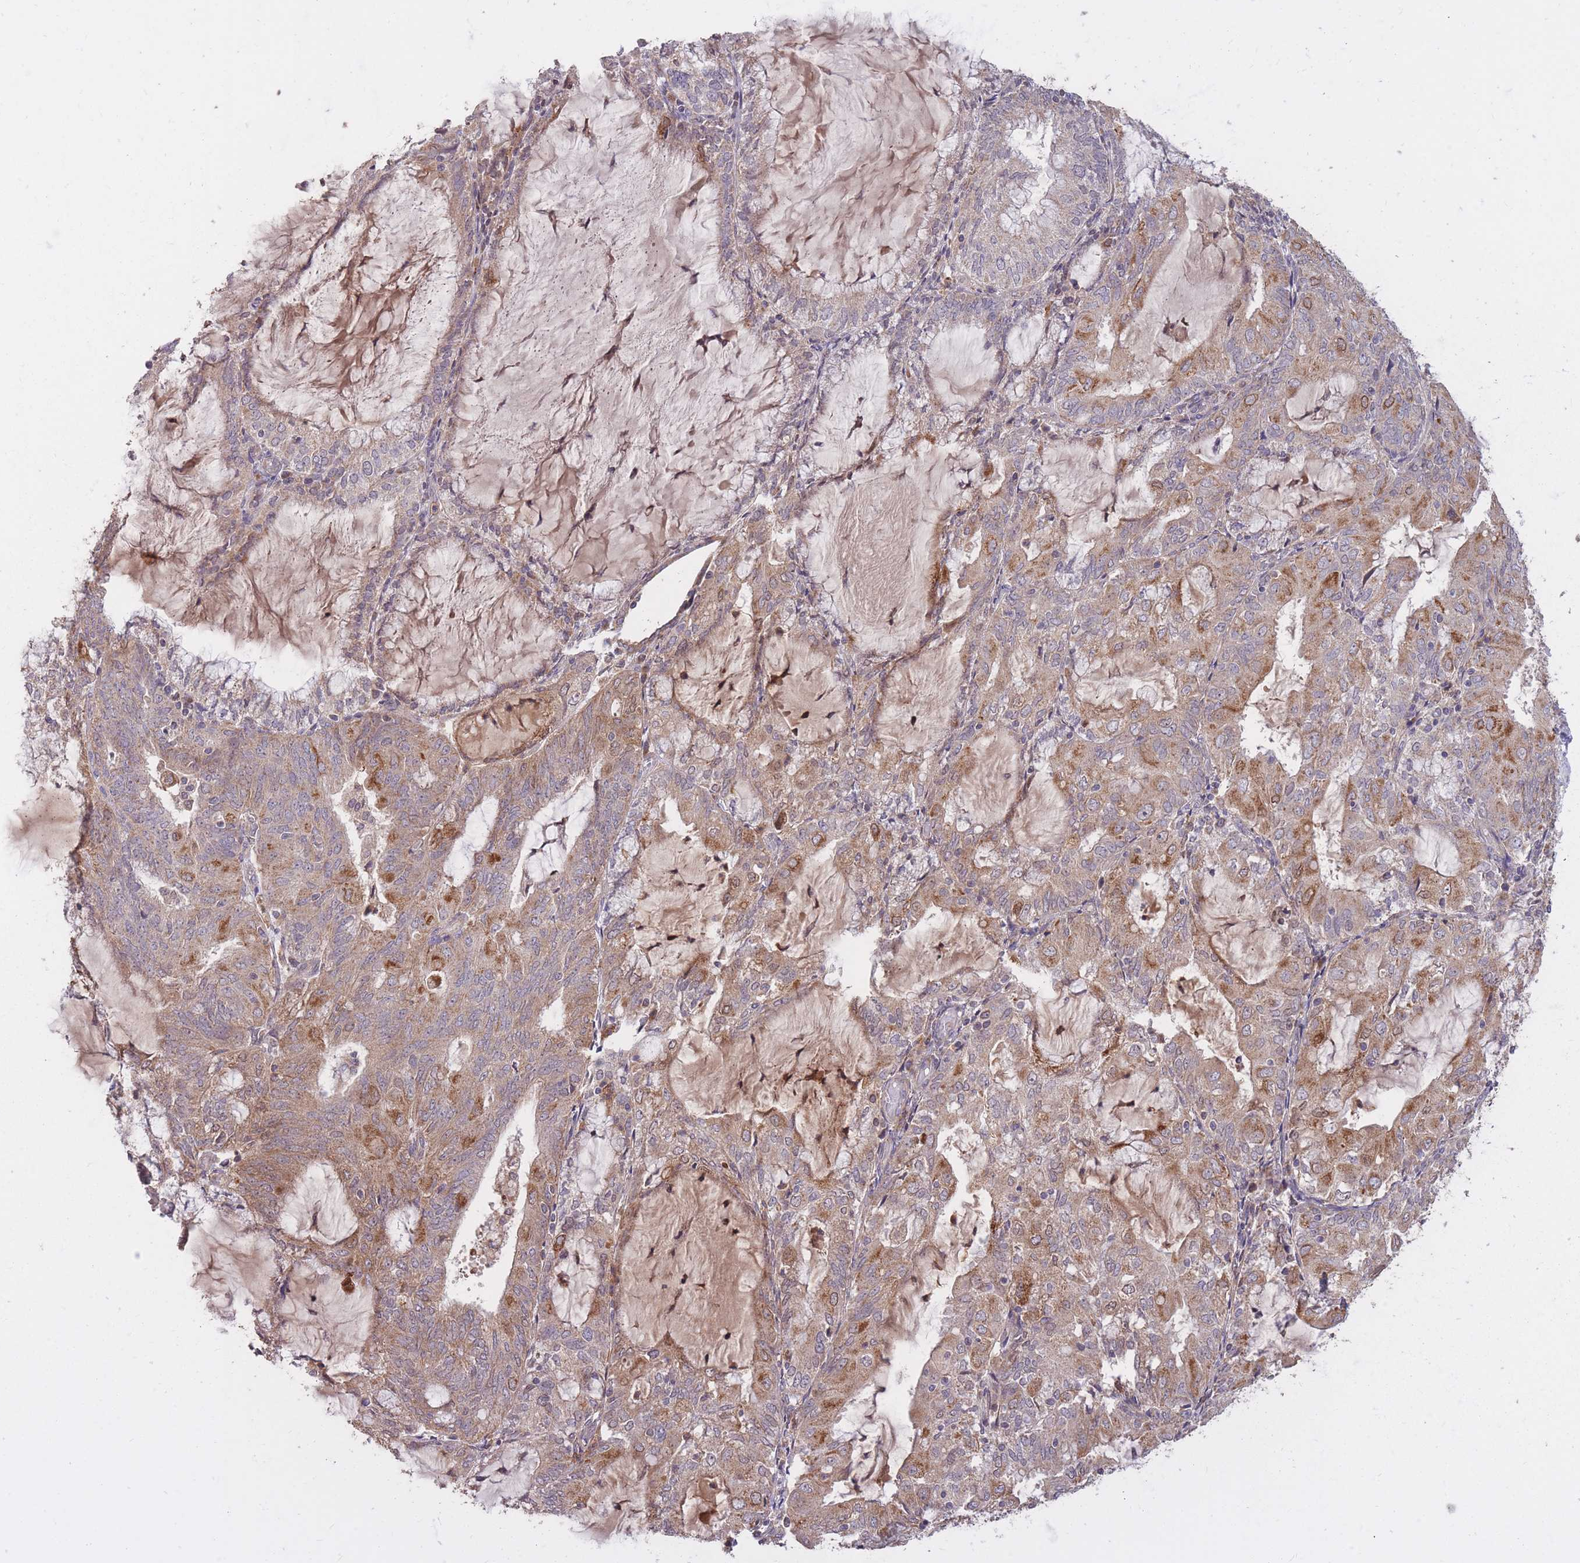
{"staining": {"intensity": "moderate", "quantity": "25%-75%", "location": "cytoplasmic/membranous"}, "tissue": "endometrial cancer", "cell_type": "Tumor cells", "image_type": "cancer", "snomed": [{"axis": "morphology", "description": "Adenocarcinoma, NOS"}, {"axis": "topography", "description": "Endometrium"}], "caption": "Immunohistochemistry (IHC) image of human endometrial adenocarcinoma stained for a protein (brown), which displays medium levels of moderate cytoplasmic/membranous positivity in about 25%-75% of tumor cells.", "gene": "IGF2BP2", "patient": {"sex": "female", "age": 81}}